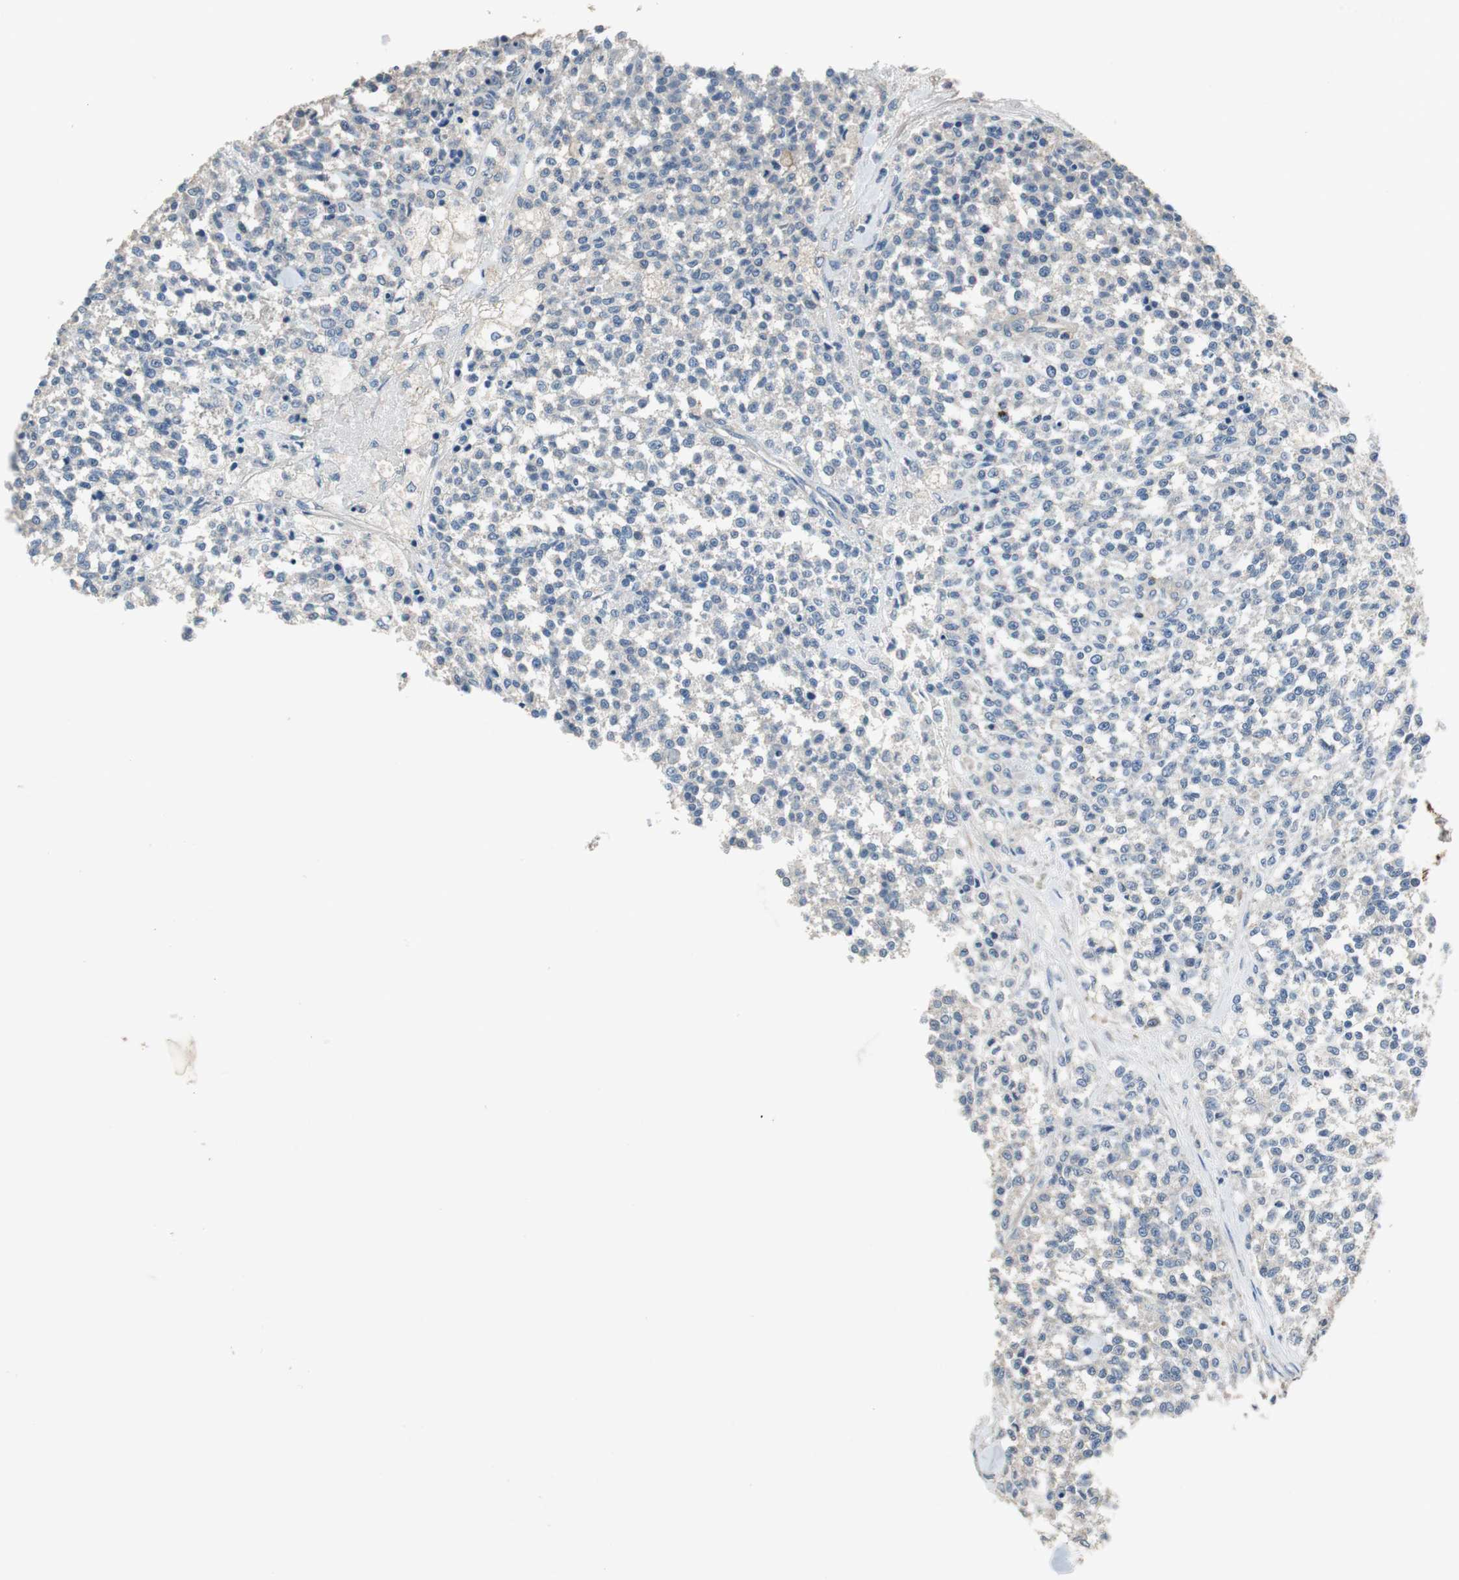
{"staining": {"intensity": "negative", "quantity": "none", "location": "none"}, "tissue": "testis cancer", "cell_type": "Tumor cells", "image_type": "cancer", "snomed": [{"axis": "morphology", "description": "Seminoma, NOS"}, {"axis": "topography", "description": "Testis"}], "caption": "Protein analysis of seminoma (testis) shows no significant positivity in tumor cells.", "gene": "PRKCA", "patient": {"sex": "male", "age": 59}}